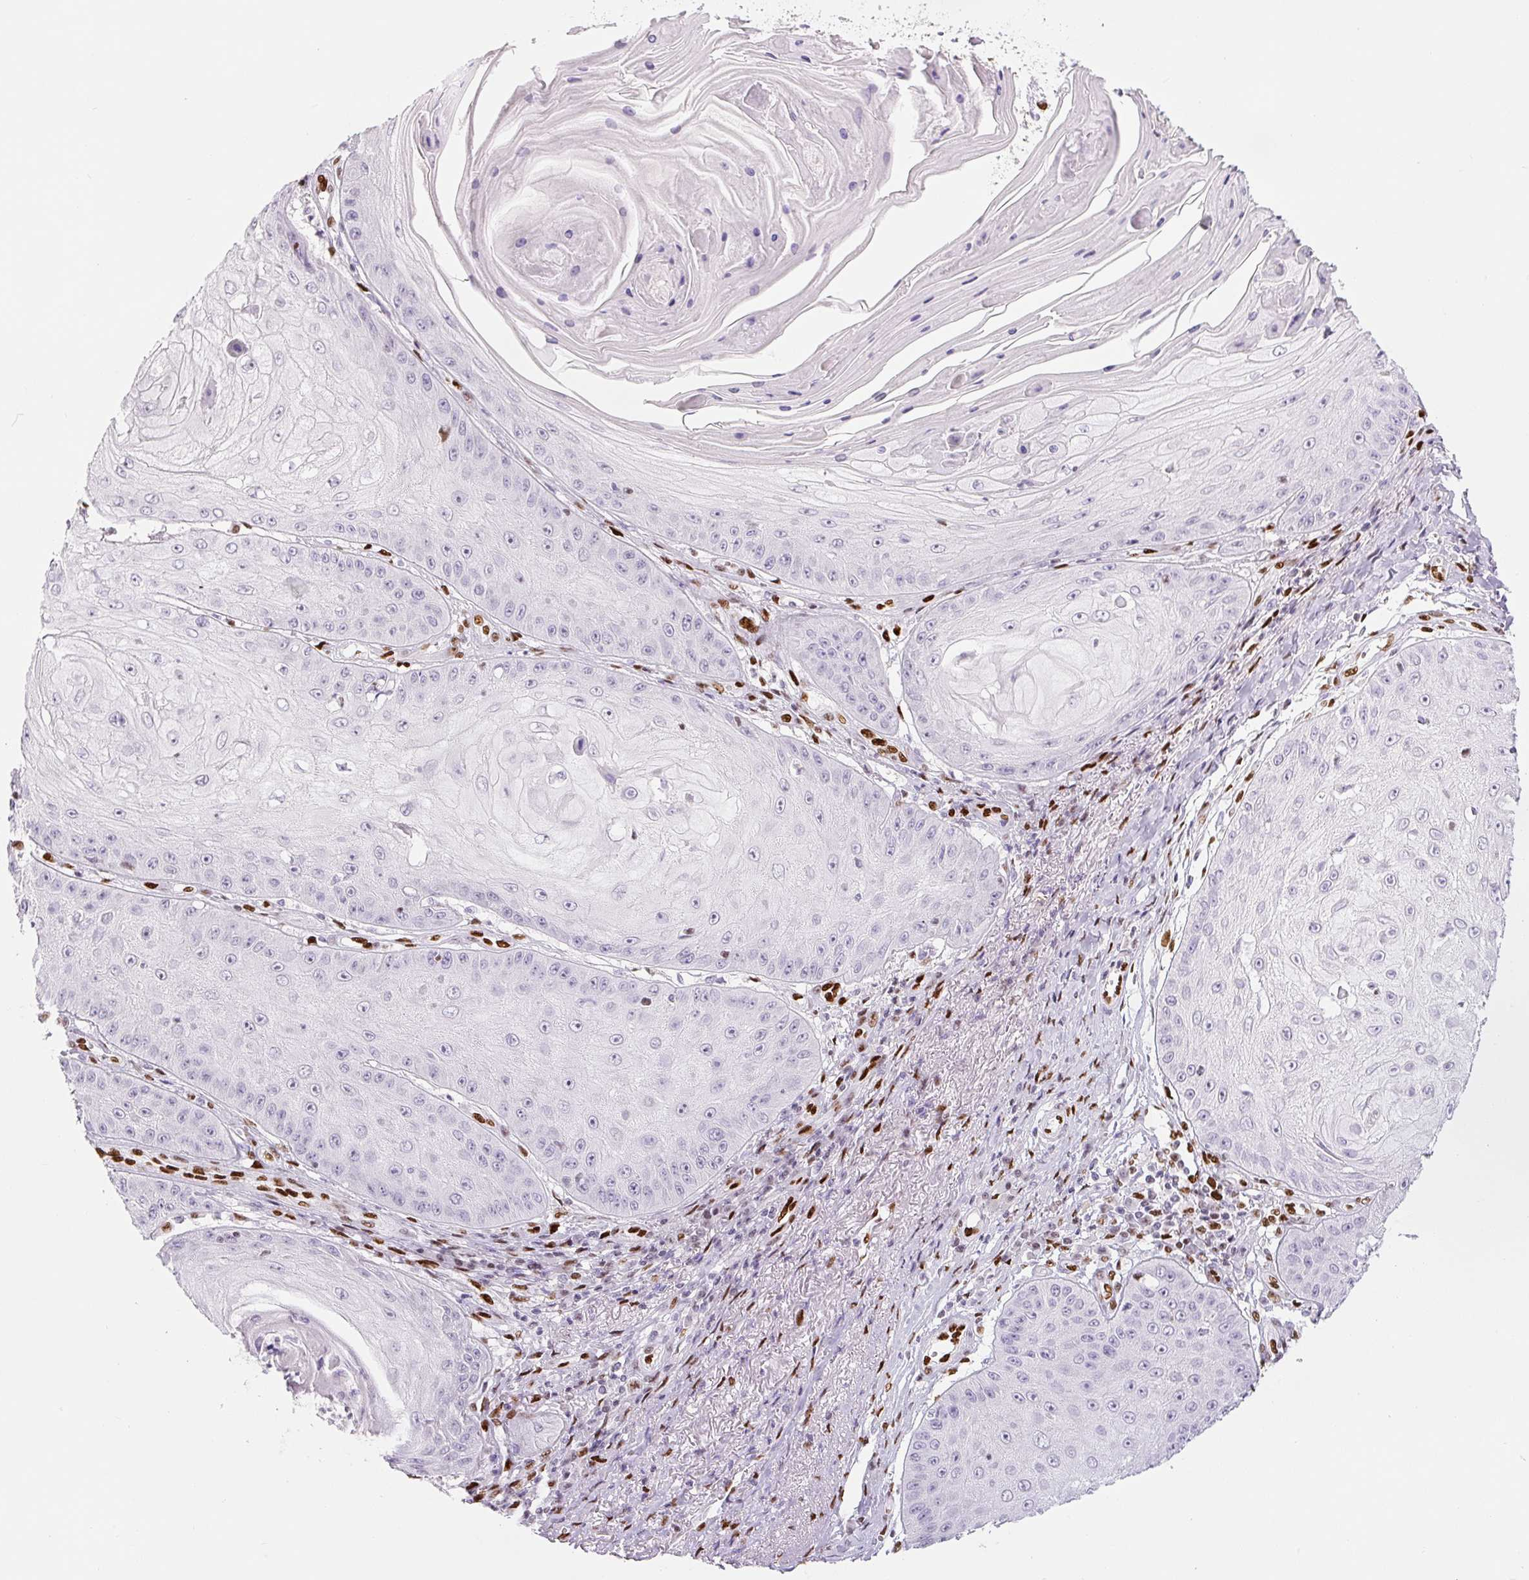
{"staining": {"intensity": "negative", "quantity": "none", "location": "none"}, "tissue": "skin cancer", "cell_type": "Tumor cells", "image_type": "cancer", "snomed": [{"axis": "morphology", "description": "Squamous cell carcinoma, NOS"}, {"axis": "topography", "description": "Skin"}], "caption": "There is no significant positivity in tumor cells of skin squamous cell carcinoma. (Immunohistochemistry, brightfield microscopy, high magnification).", "gene": "ZEB1", "patient": {"sex": "male", "age": 70}}